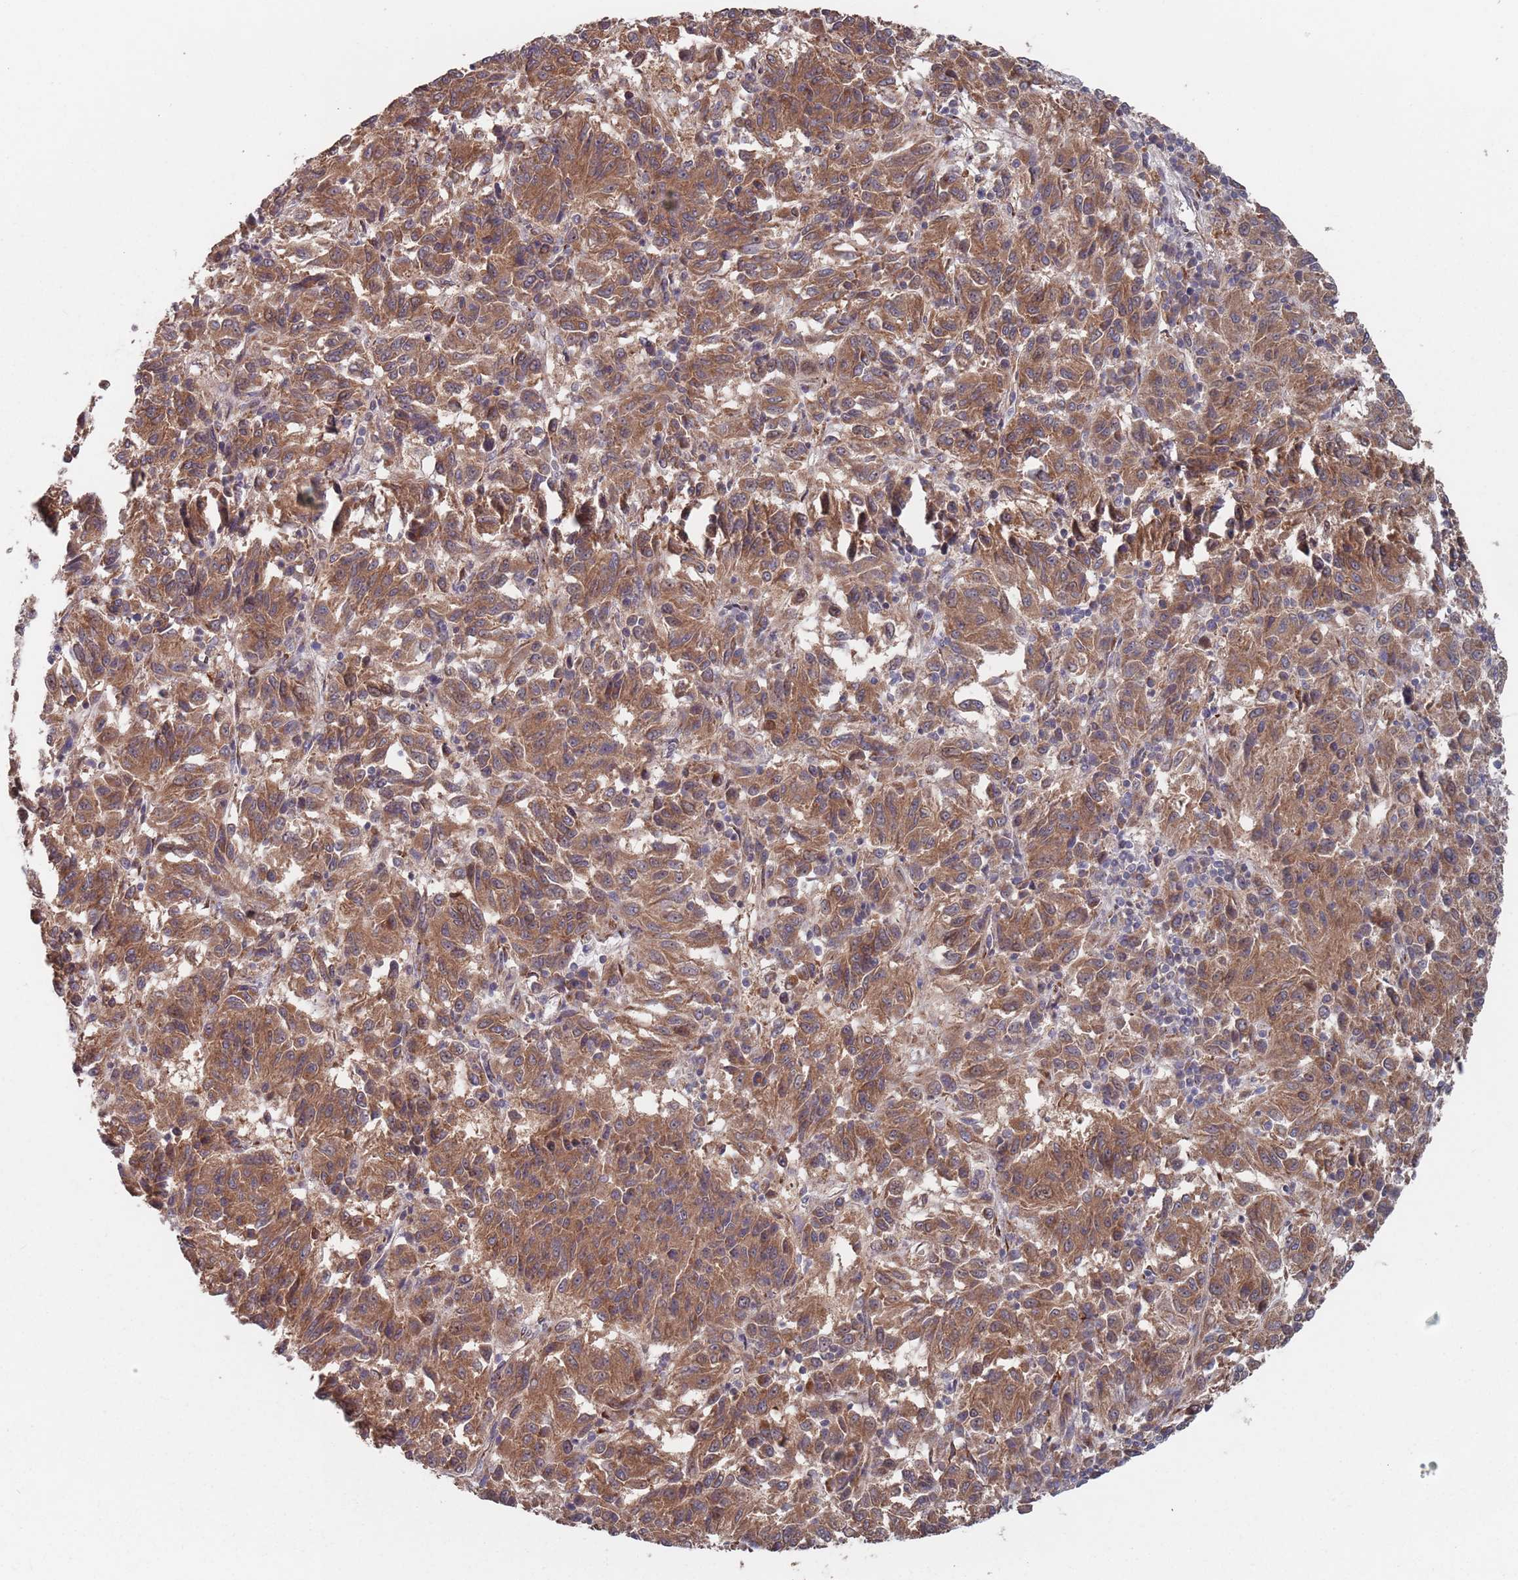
{"staining": {"intensity": "moderate", "quantity": ">75%", "location": "cytoplasmic/membranous"}, "tissue": "melanoma", "cell_type": "Tumor cells", "image_type": "cancer", "snomed": [{"axis": "morphology", "description": "Malignant melanoma, Metastatic site"}, {"axis": "topography", "description": "Lung"}], "caption": "An image showing moderate cytoplasmic/membranous positivity in about >75% of tumor cells in melanoma, as visualized by brown immunohistochemical staining.", "gene": "UNC45A", "patient": {"sex": "male", "age": 64}}